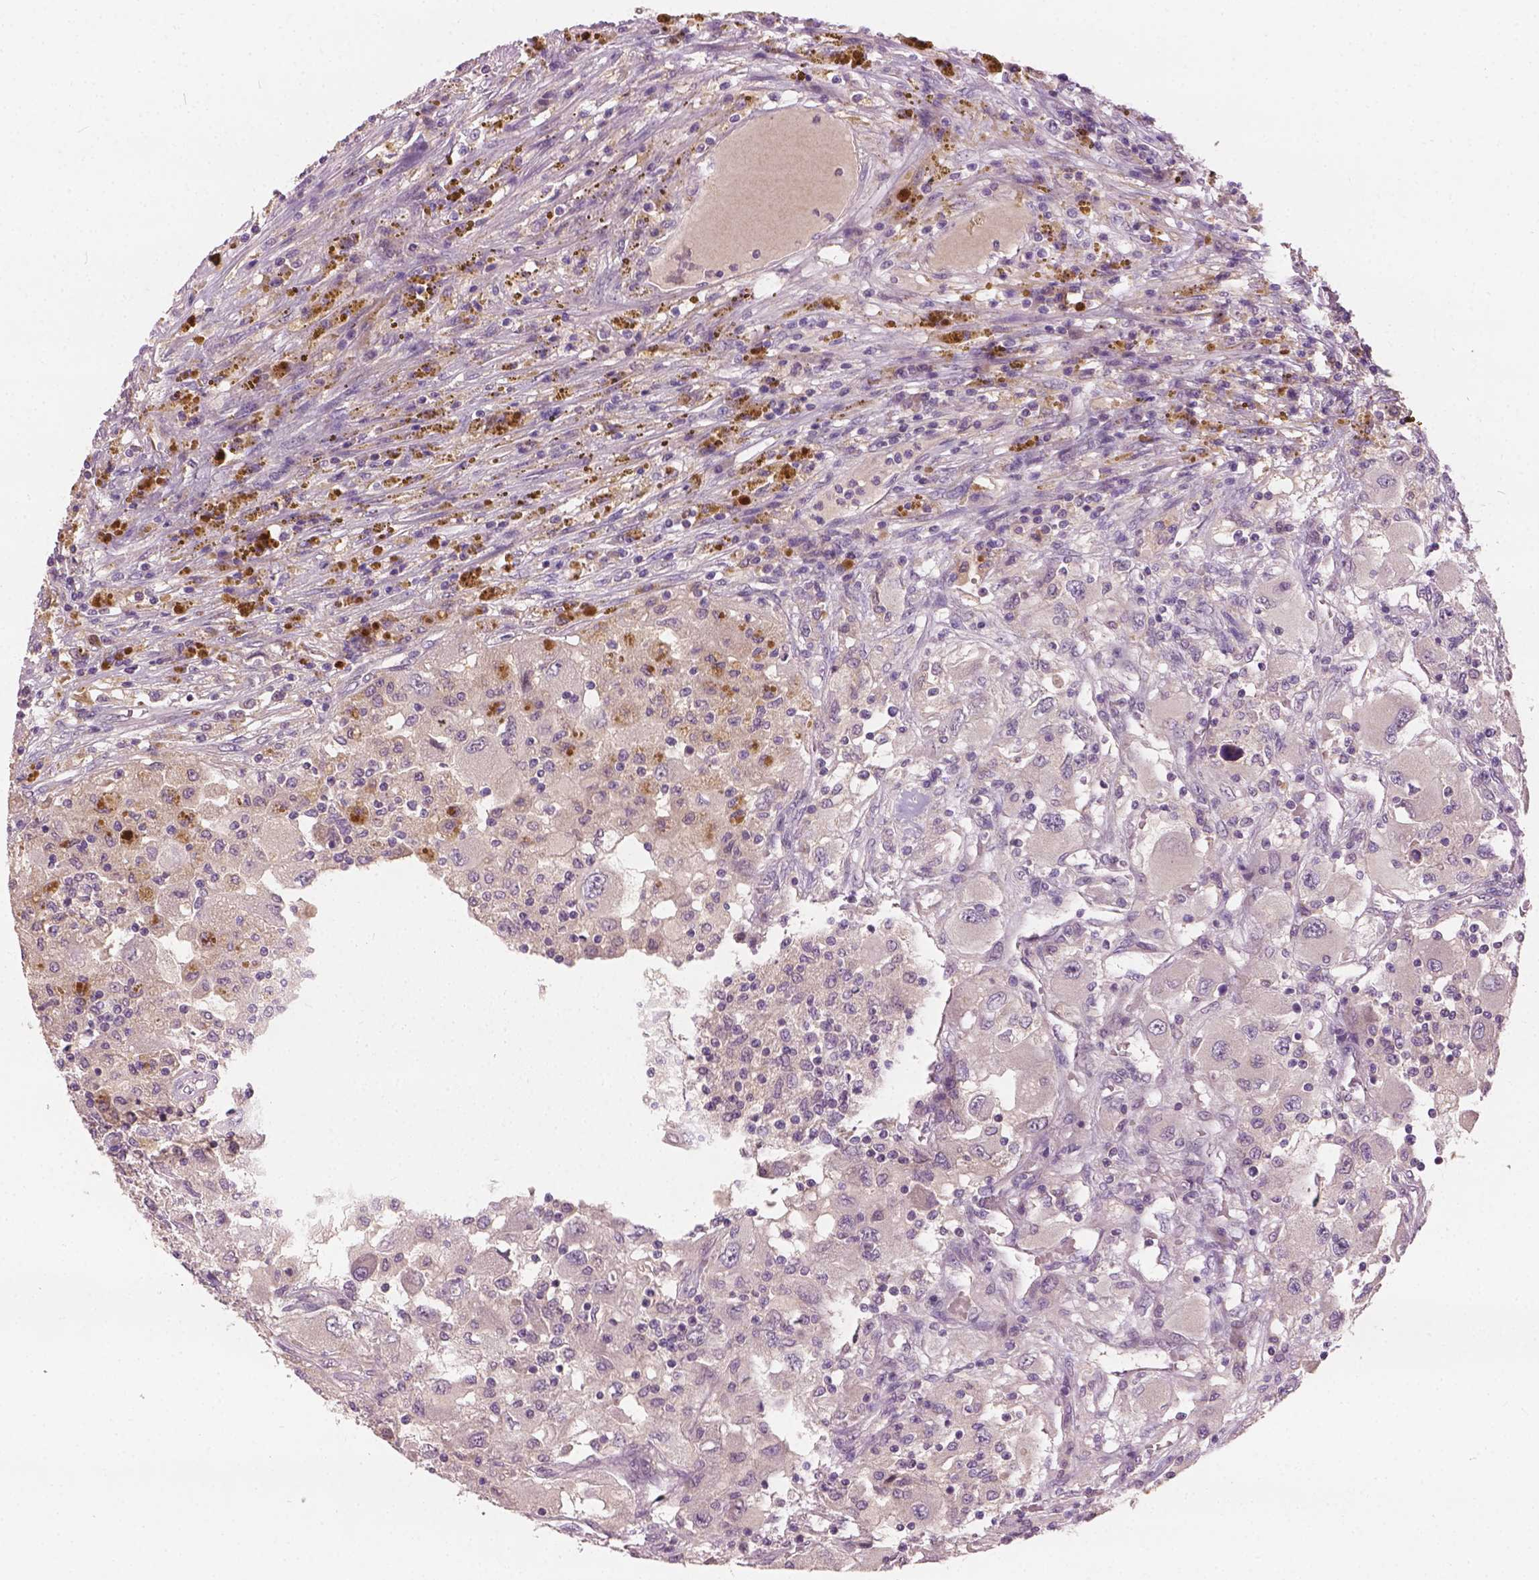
{"staining": {"intensity": "weak", "quantity": "25%-75%", "location": "cytoplasmic/membranous"}, "tissue": "renal cancer", "cell_type": "Tumor cells", "image_type": "cancer", "snomed": [{"axis": "morphology", "description": "Adenocarcinoma, NOS"}, {"axis": "topography", "description": "Kidney"}], "caption": "Protein positivity by IHC exhibits weak cytoplasmic/membranous expression in approximately 25%-75% of tumor cells in renal cancer (adenocarcinoma). (Brightfield microscopy of DAB IHC at high magnification).", "gene": "KRT17", "patient": {"sex": "female", "age": 67}}